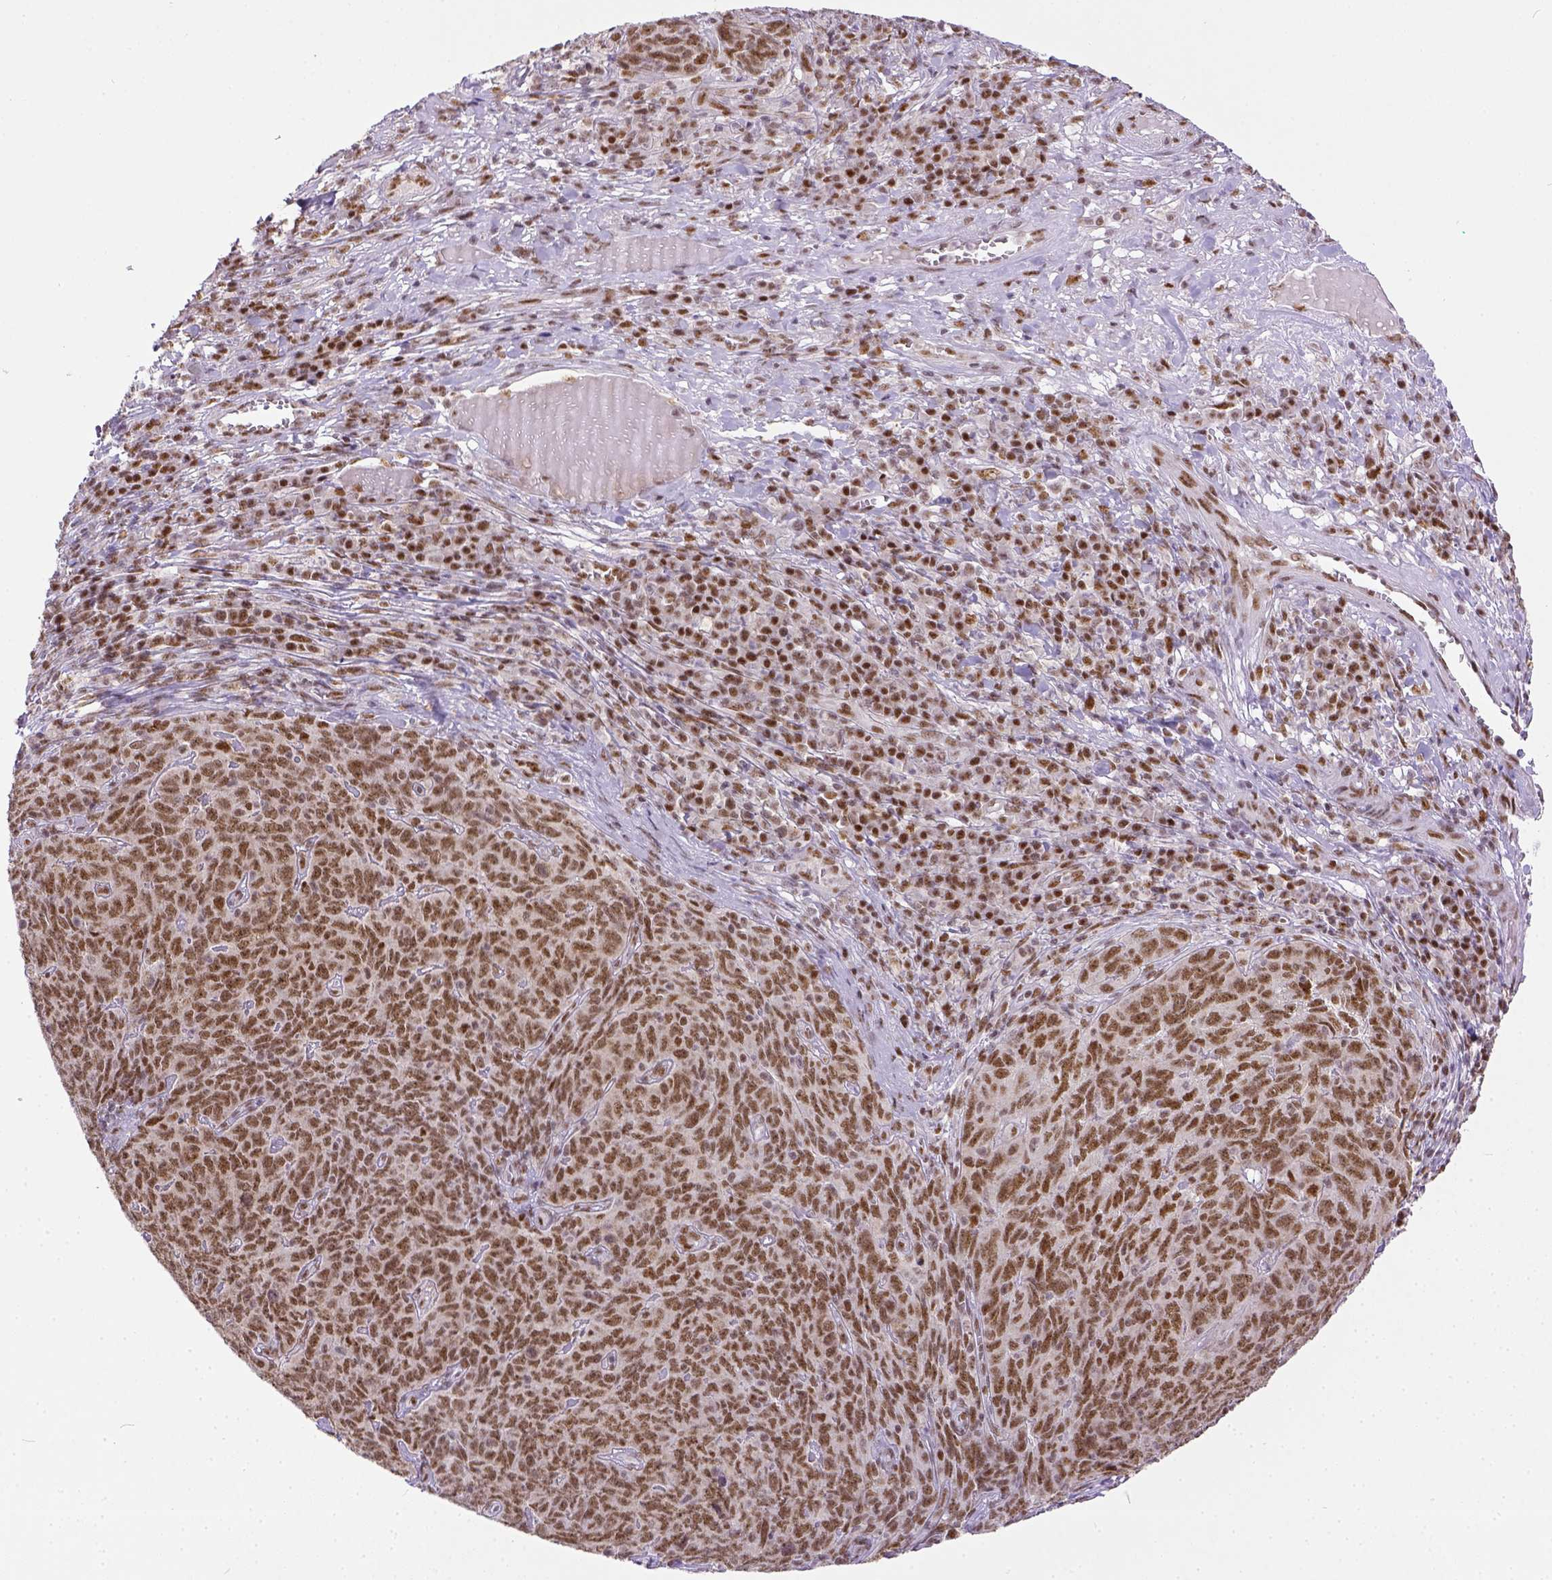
{"staining": {"intensity": "moderate", "quantity": ">75%", "location": "nuclear"}, "tissue": "skin cancer", "cell_type": "Tumor cells", "image_type": "cancer", "snomed": [{"axis": "morphology", "description": "Squamous cell carcinoma, NOS"}, {"axis": "topography", "description": "Skin"}, {"axis": "topography", "description": "Anal"}], "caption": "Immunohistochemical staining of human skin cancer displays moderate nuclear protein expression in approximately >75% of tumor cells.", "gene": "ERCC1", "patient": {"sex": "female", "age": 51}}